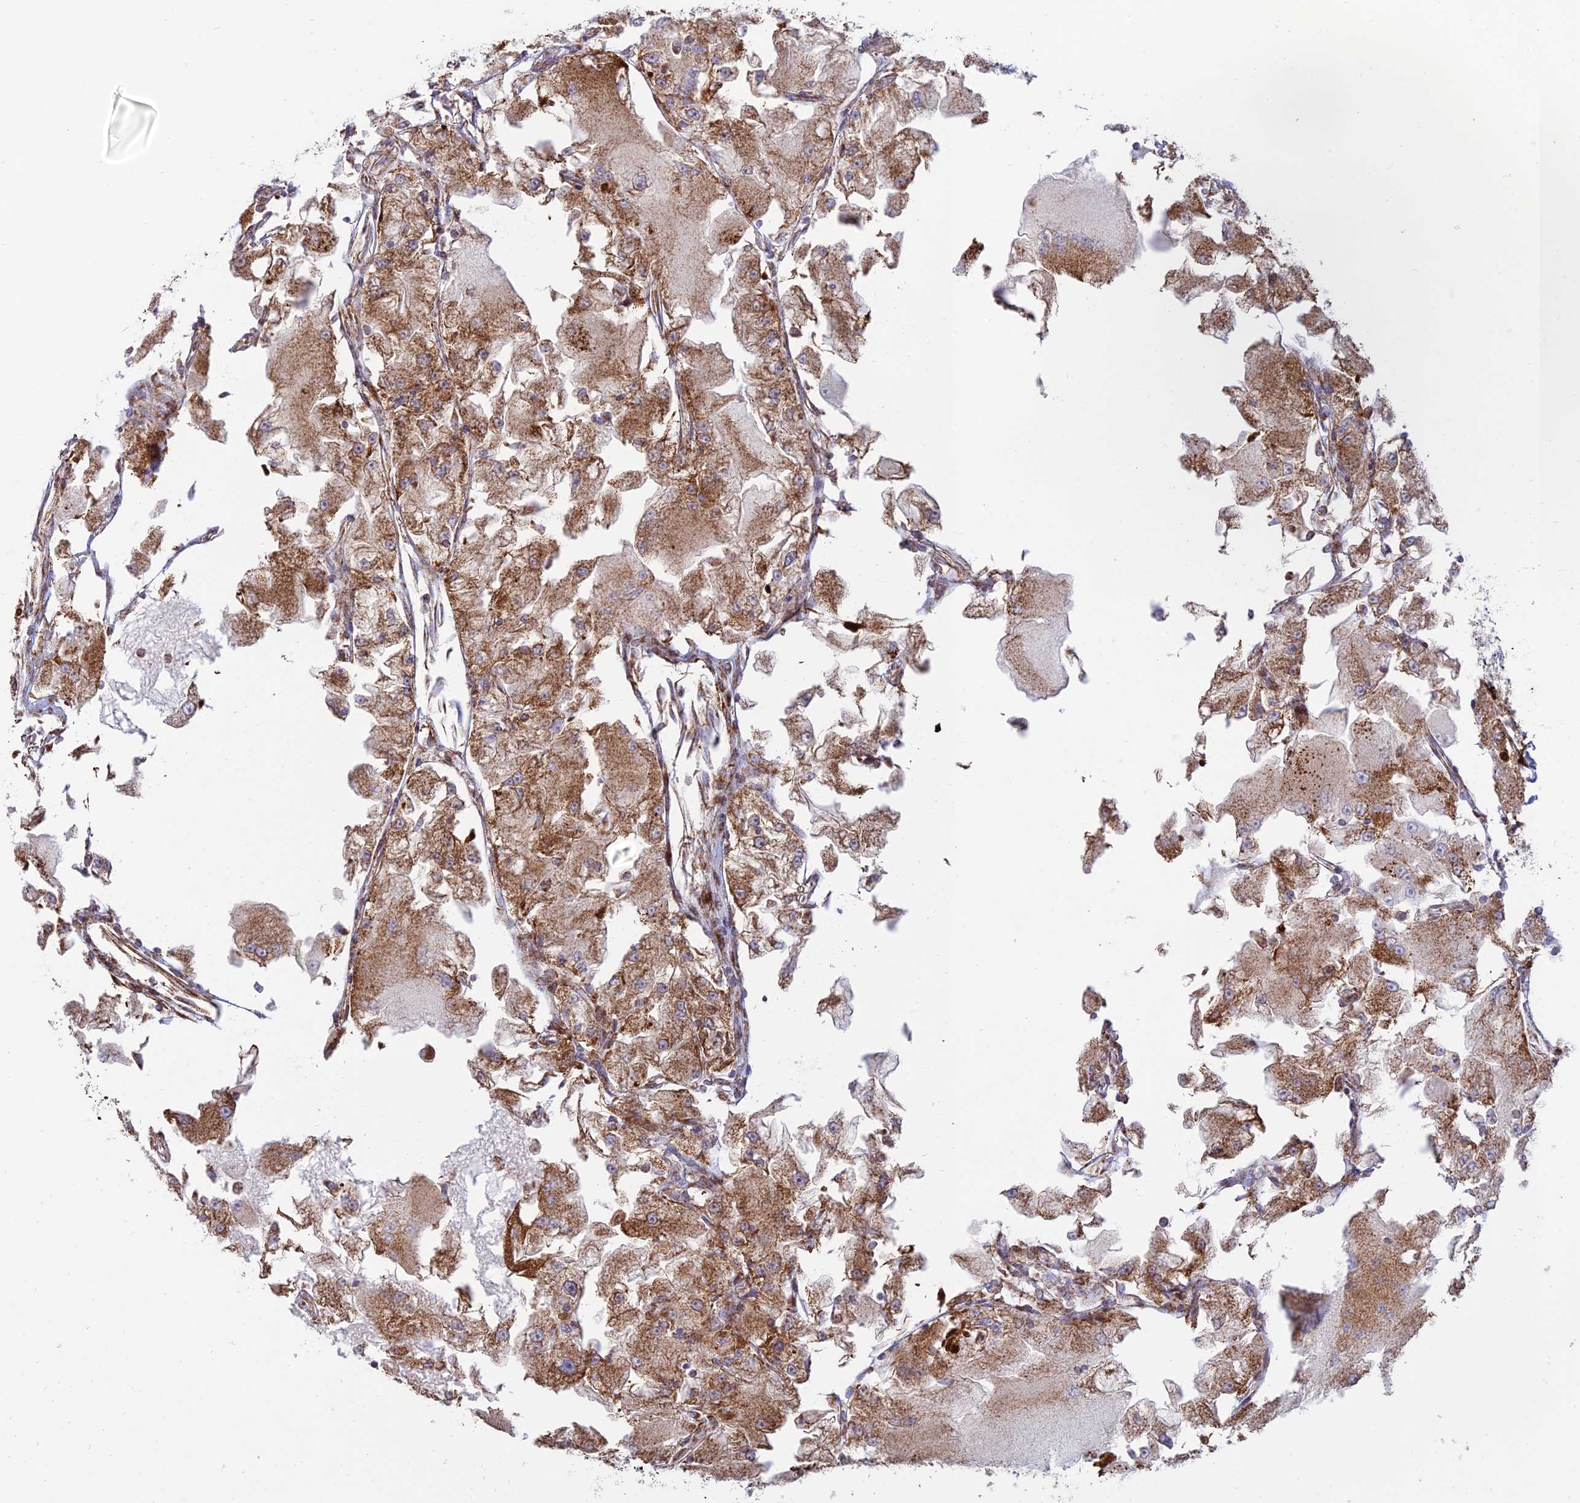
{"staining": {"intensity": "moderate", "quantity": ">75%", "location": "cytoplasmic/membranous"}, "tissue": "renal cancer", "cell_type": "Tumor cells", "image_type": "cancer", "snomed": [{"axis": "morphology", "description": "Adenocarcinoma, NOS"}, {"axis": "topography", "description": "Kidney"}], "caption": "A medium amount of moderate cytoplasmic/membranous staining is identified in about >75% of tumor cells in renal adenocarcinoma tissue.", "gene": "RCN3", "patient": {"sex": "female", "age": 72}}